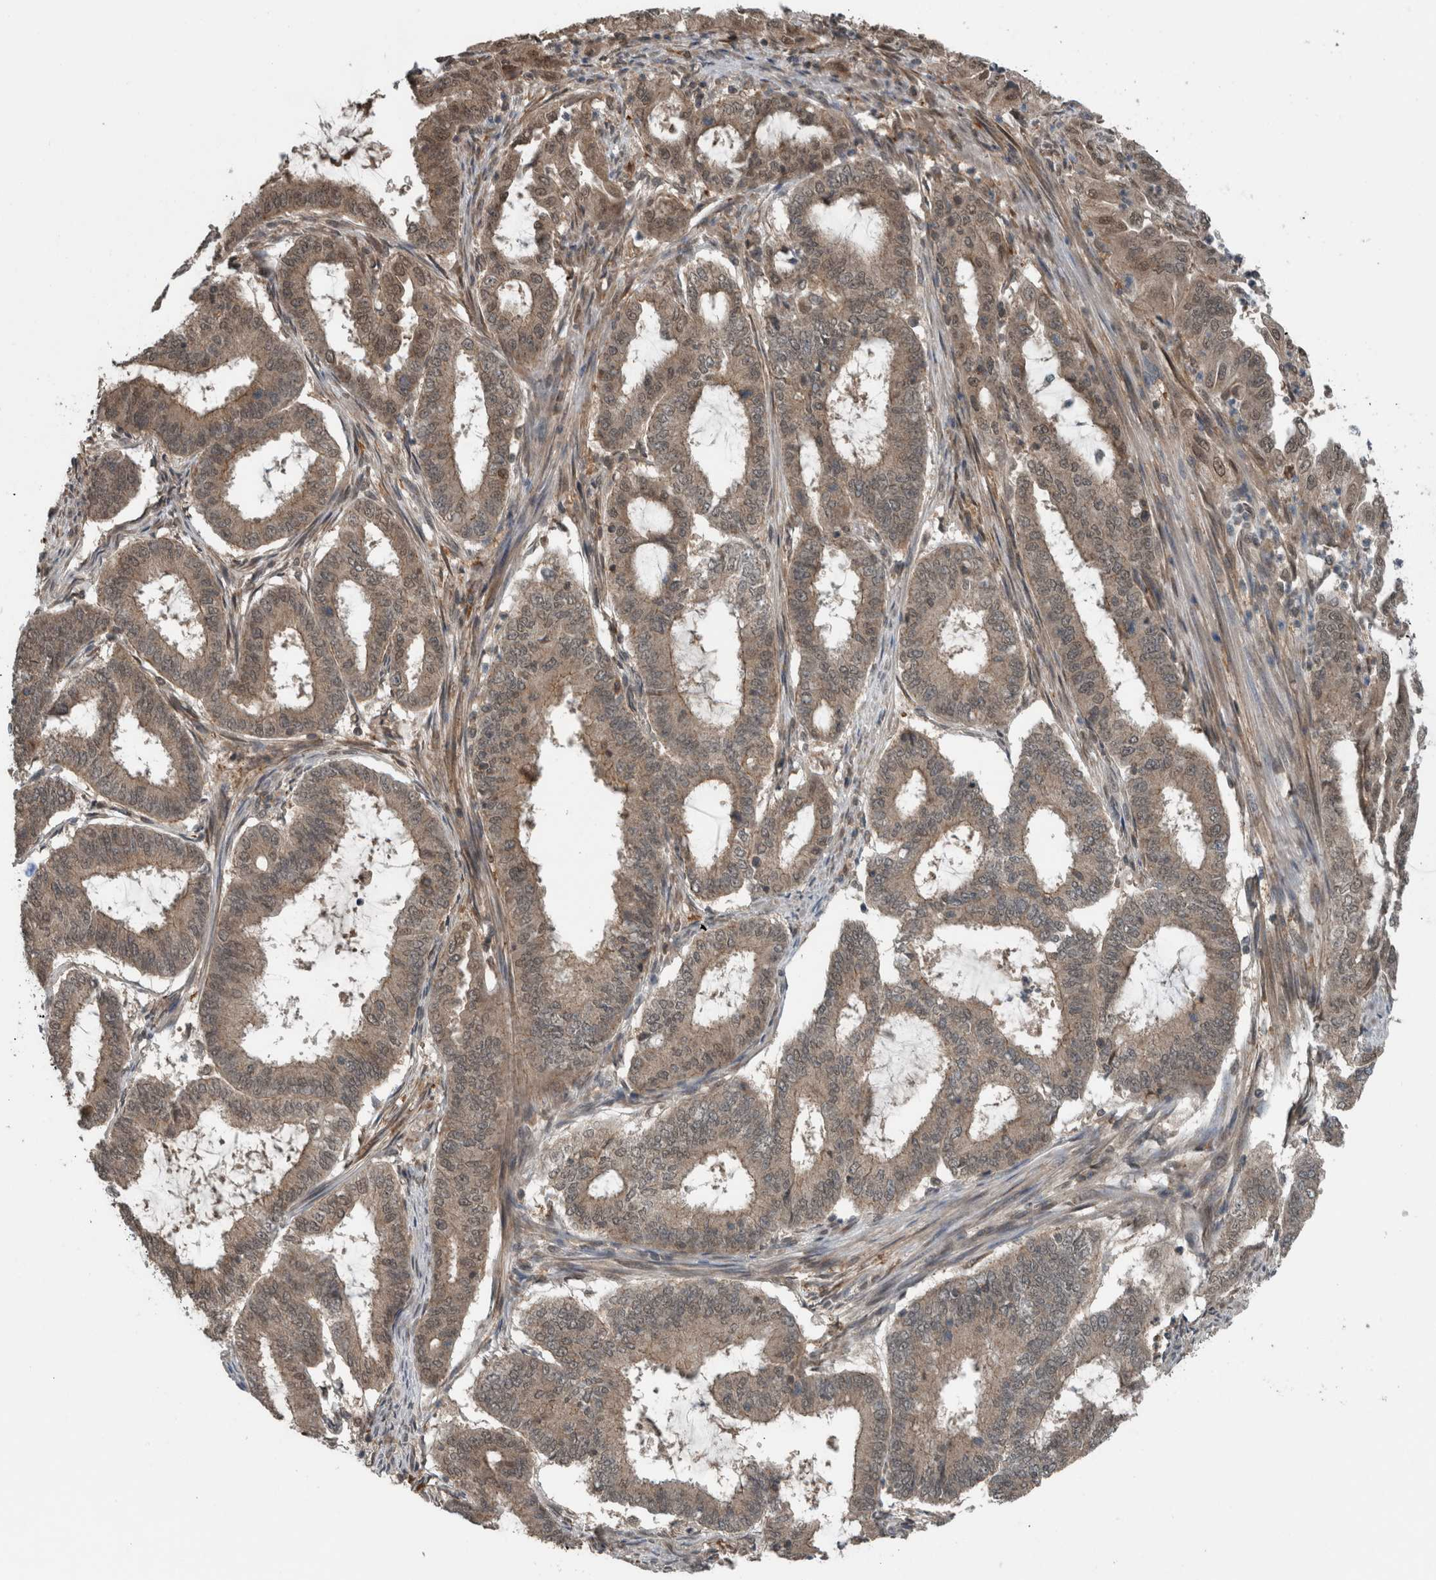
{"staining": {"intensity": "weak", "quantity": ">75%", "location": "cytoplasmic/membranous"}, "tissue": "endometrial cancer", "cell_type": "Tumor cells", "image_type": "cancer", "snomed": [{"axis": "morphology", "description": "Adenocarcinoma, NOS"}, {"axis": "topography", "description": "Endometrium"}], "caption": "Adenocarcinoma (endometrial) stained for a protein reveals weak cytoplasmic/membranous positivity in tumor cells.", "gene": "SPAG7", "patient": {"sex": "female", "age": 51}}